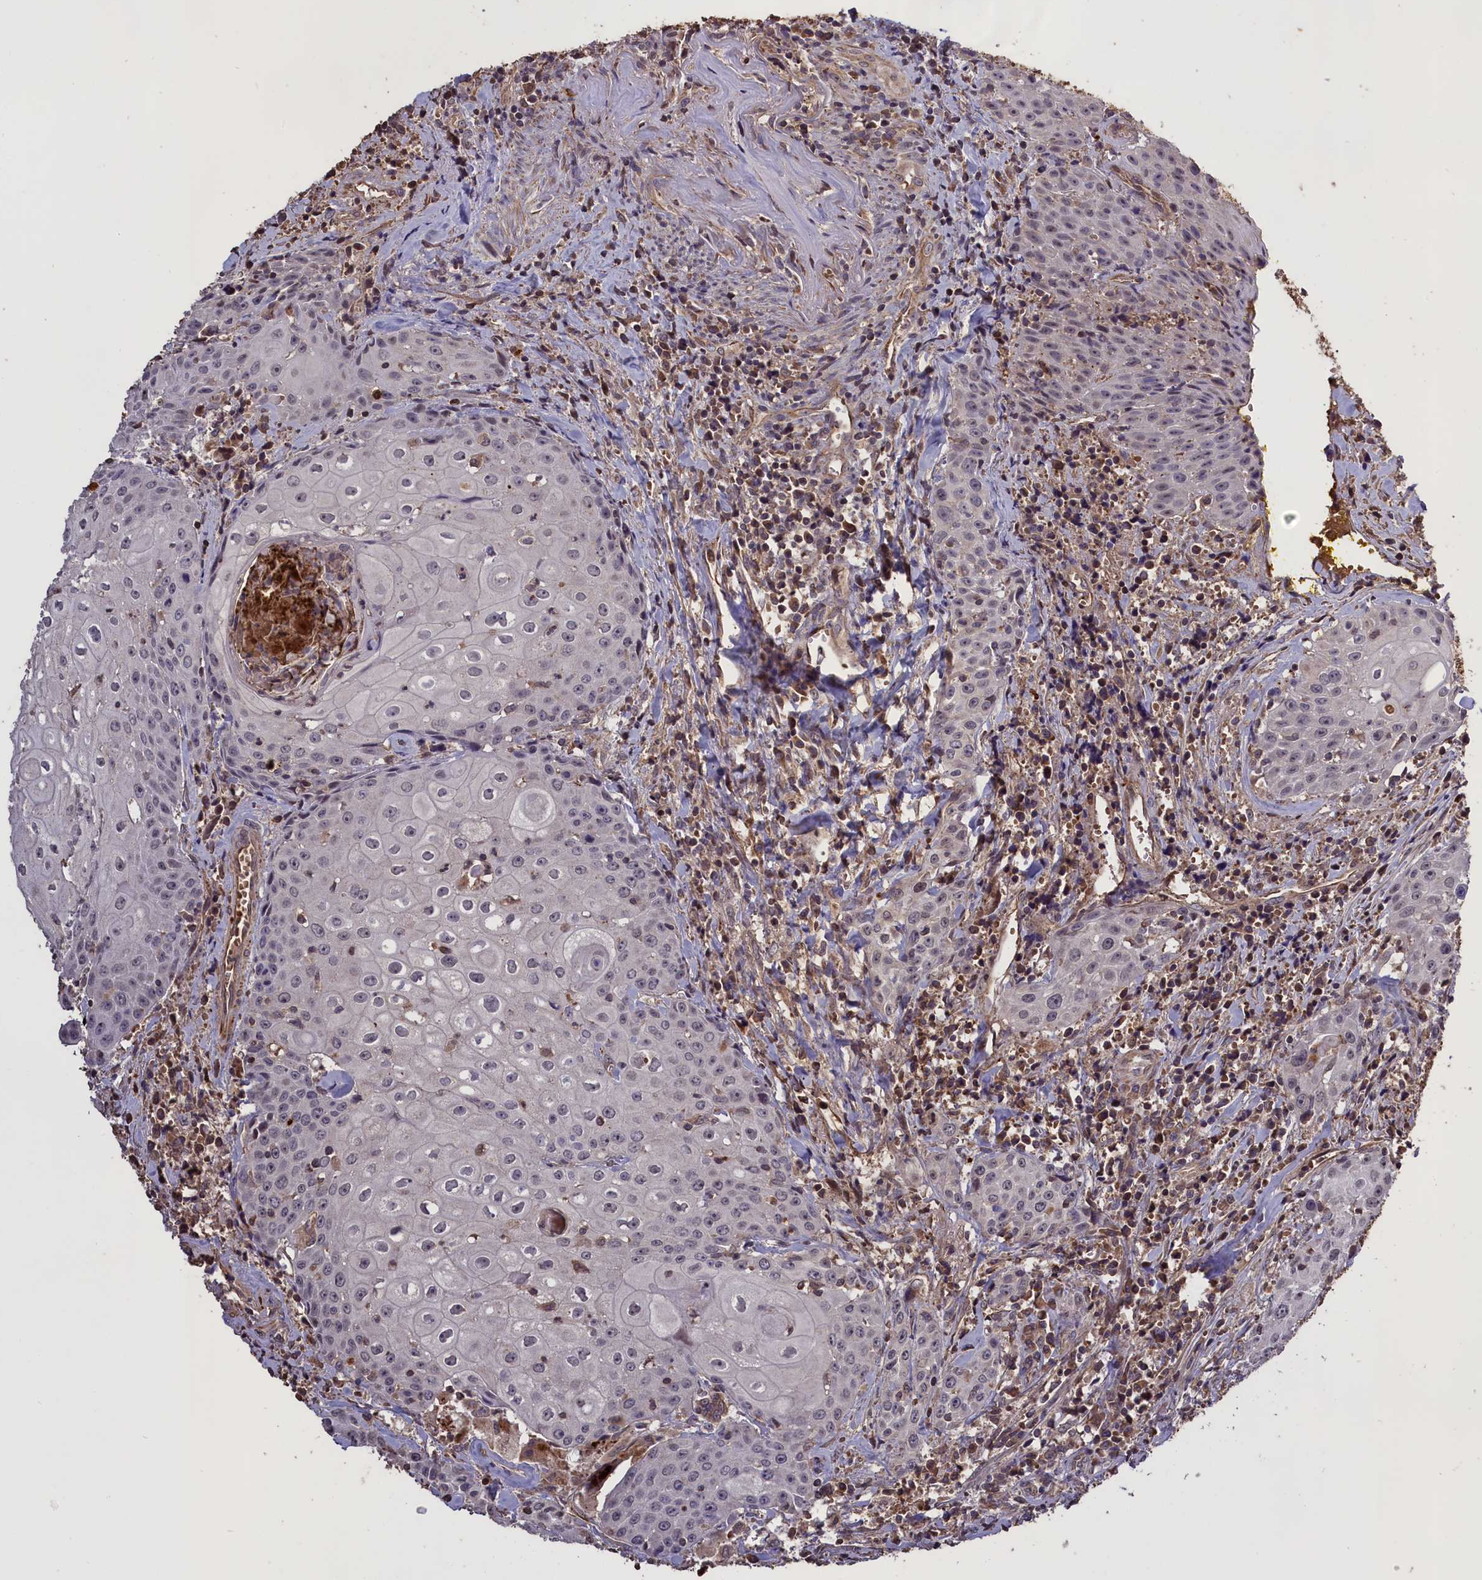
{"staining": {"intensity": "negative", "quantity": "none", "location": "none"}, "tissue": "head and neck cancer", "cell_type": "Tumor cells", "image_type": "cancer", "snomed": [{"axis": "morphology", "description": "Squamous cell carcinoma, NOS"}, {"axis": "topography", "description": "Oral tissue"}, {"axis": "topography", "description": "Head-Neck"}], "caption": "IHC image of neoplastic tissue: human squamous cell carcinoma (head and neck) stained with DAB demonstrates no significant protein expression in tumor cells.", "gene": "CLRN2", "patient": {"sex": "female", "age": 82}}